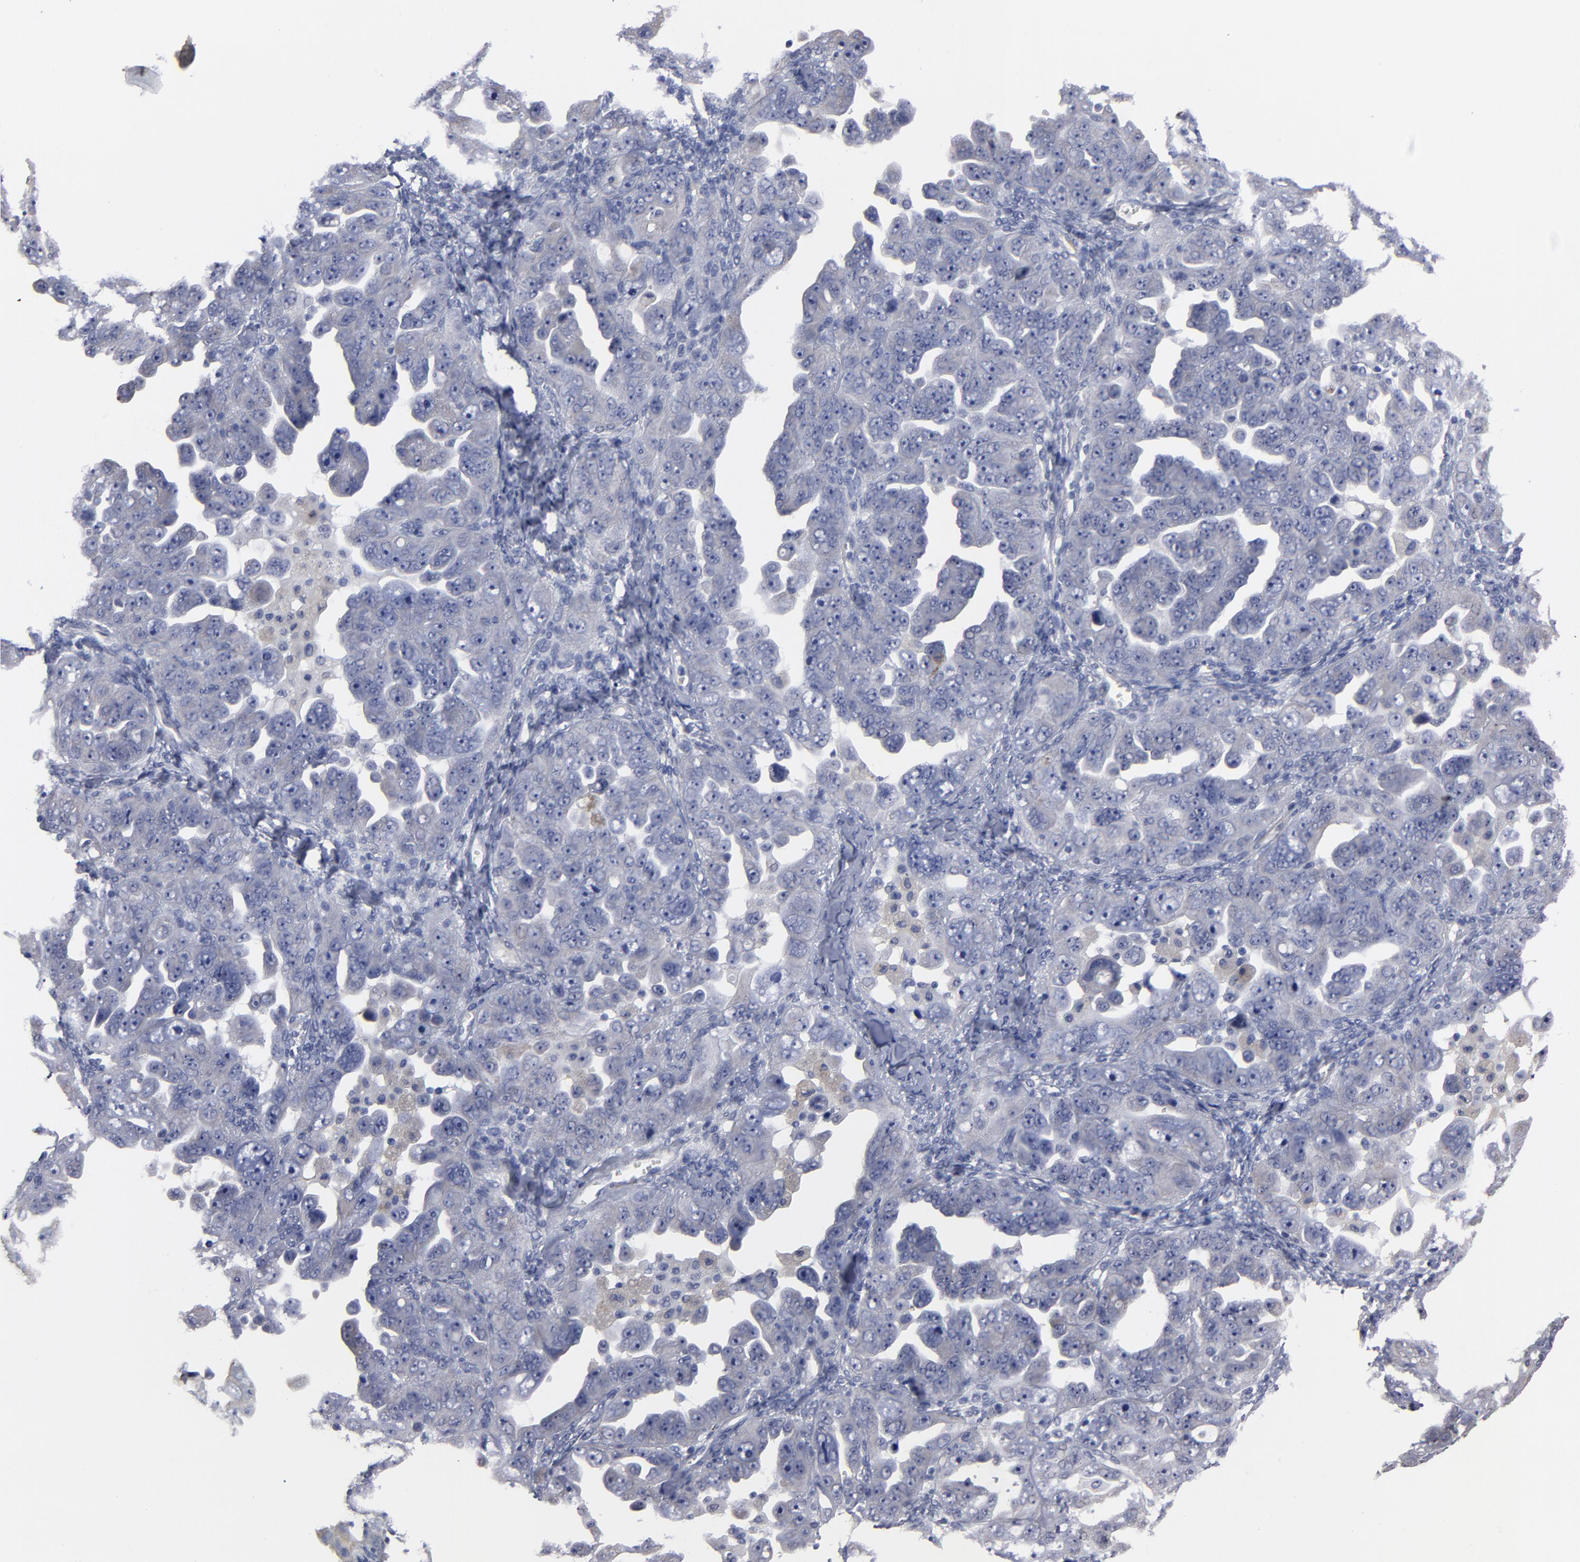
{"staining": {"intensity": "weak", "quantity": "<25%", "location": "cytoplasmic/membranous"}, "tissue": "ovarian cancer", "cell_type": "Tumor cells", "image_type": "cancer", "snomed": [{"axis": "morphology", "description": "Cystadenocarcinoma, serous, NOS"}, {"axis": "topography", "description": "Ovary"}], "caption": "Immunohistochemistry (IHC) of ovarian cancer exhibits no positivity in tumor cells.", "gene": "ZNF175", "patient": {"sex": "female", "age": 66}}